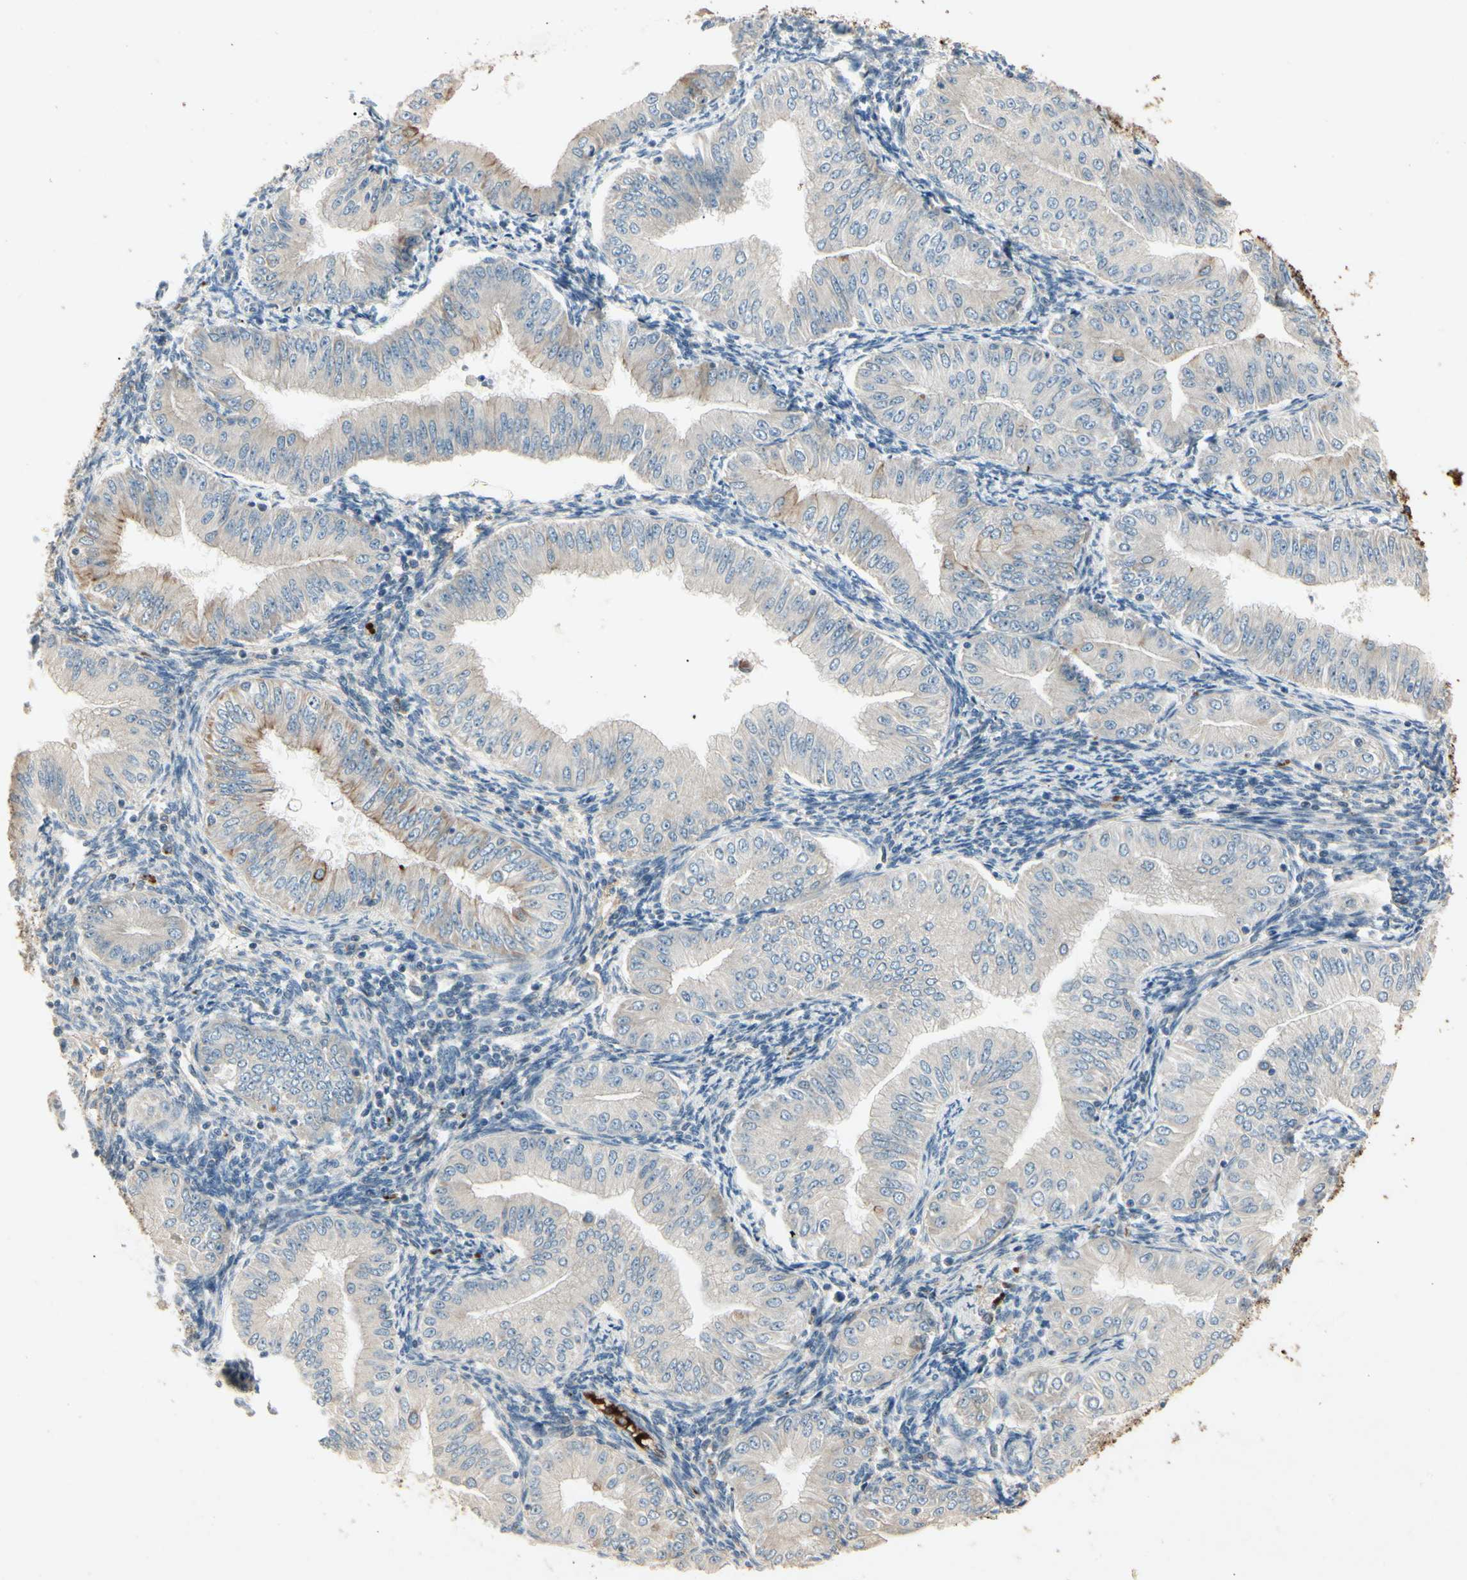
{"staining": {"intensity": "moderate", "quantity": "<25%", "location": "cytoplasmic/membranous"}, "tissue": "endometrial cancer", "cell_type": "Tumor cells", "image_type": "cancer", "snomed": [{"axis": "morphology", "description": "Normal tissue, NOS"}, {"axis": "morphology", "description": "Adenocarcinoma, NOS"}, {"axis": "topography", "description": "Endometrium"}], "caption": "DAB (3,3'-diaminobenzidine) immunohistochemical staining of human adenocarcinoma (endometrial) shows moderate cytoplasmic/membranous protein positivity in about <25% of tumor cells.", "gene": "SKIL", "patient": {"sex": "female", "age": 53}}